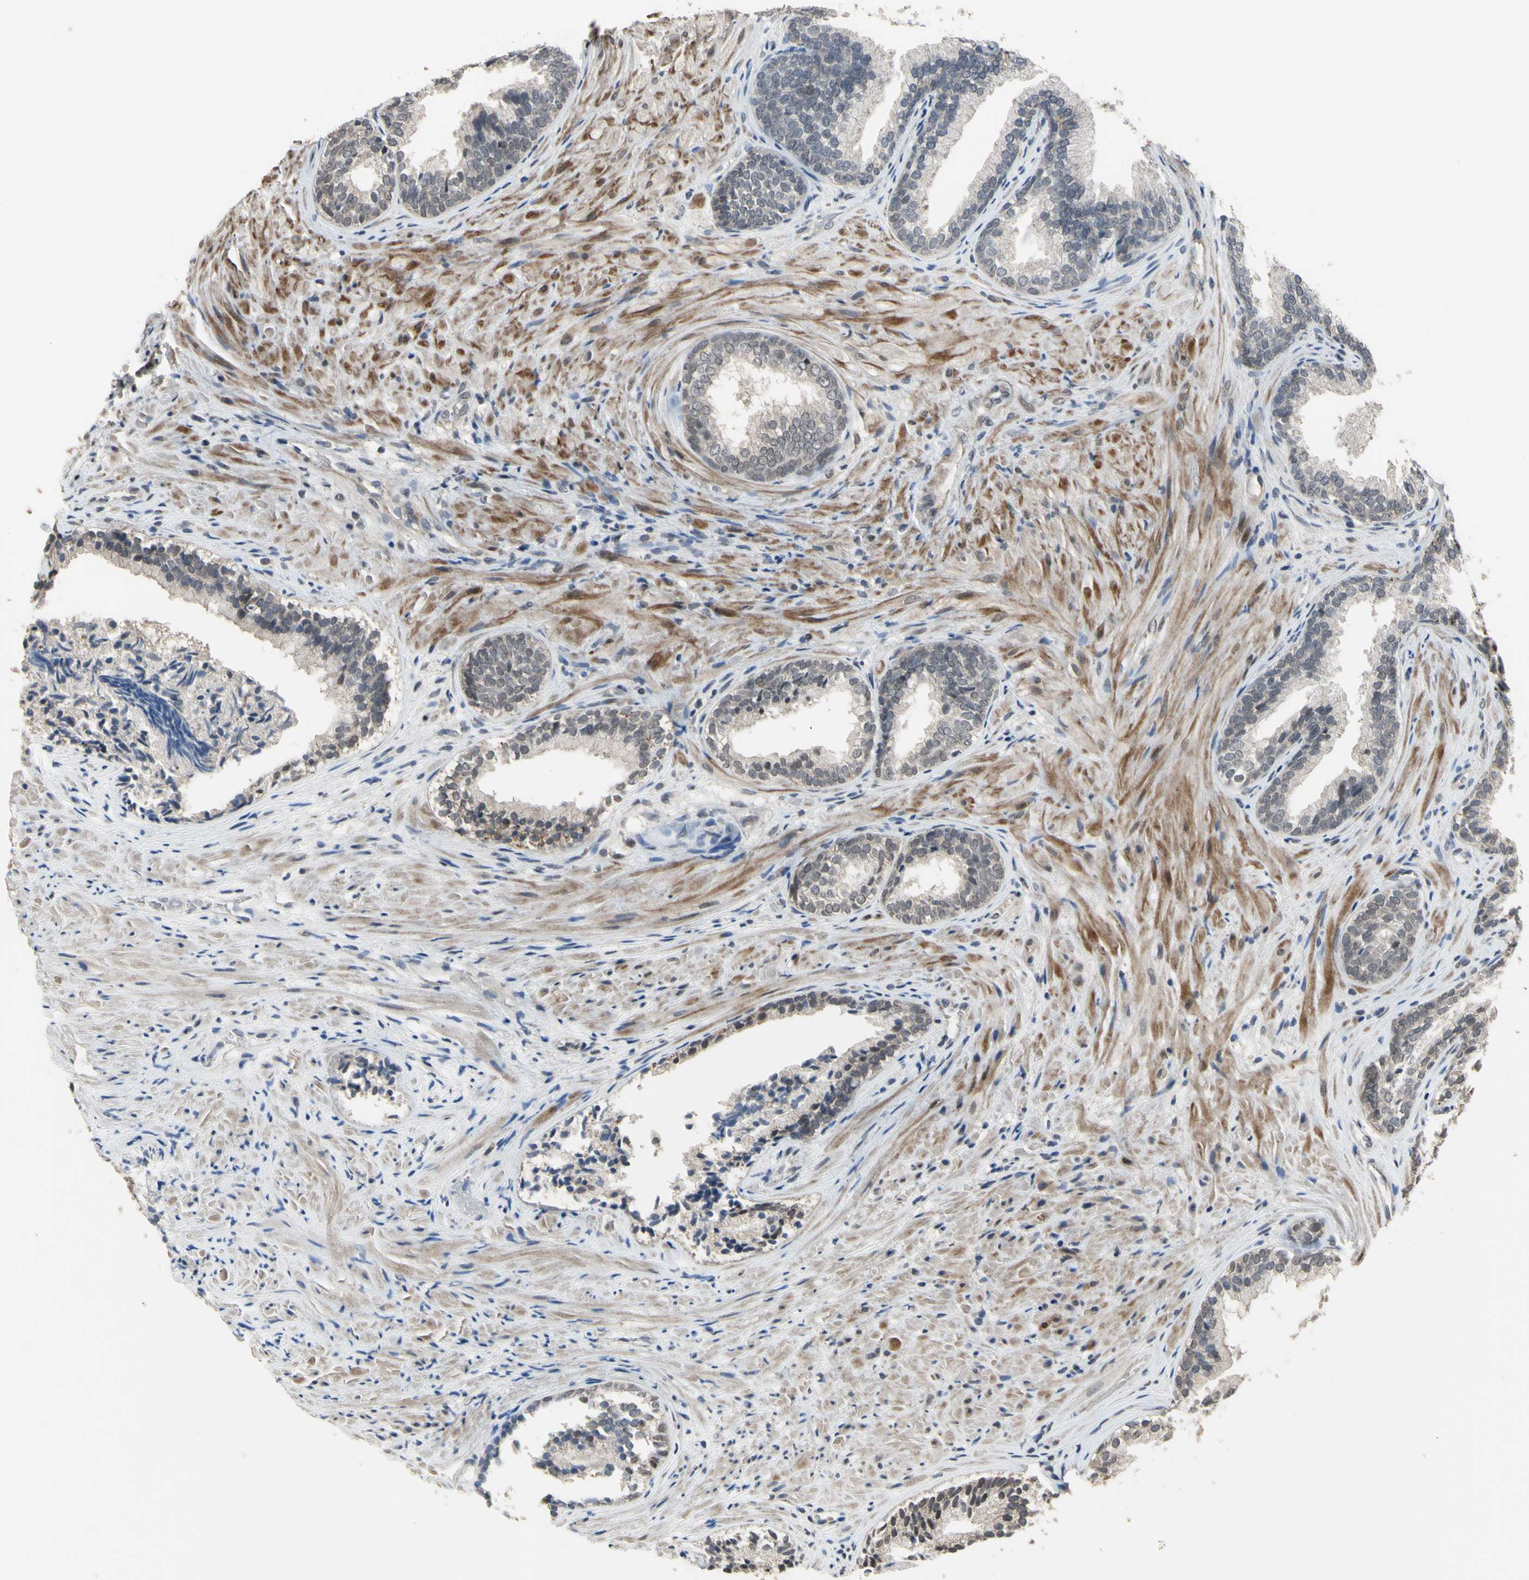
{"staining": {"intensity": "weak", "quantity": ">75%", "location": "nuclear"}, "tissue": "prostate", "cell_type": "Glandular cells", "image_type": "normal", "snomed": [{"axis": "morphology", "description": "Normal tissue, NOS"}, {"axis": "topography", "description": "Prostate"}], "caption": "Glandular cells show low levels of weak nuclear expression in about >75% of cells in normal human prostate. (DAB IHC with brightfield microscopy, high magnification).", "gene": "ZNF174", "patient": {"sex": "male", "age": 76}}